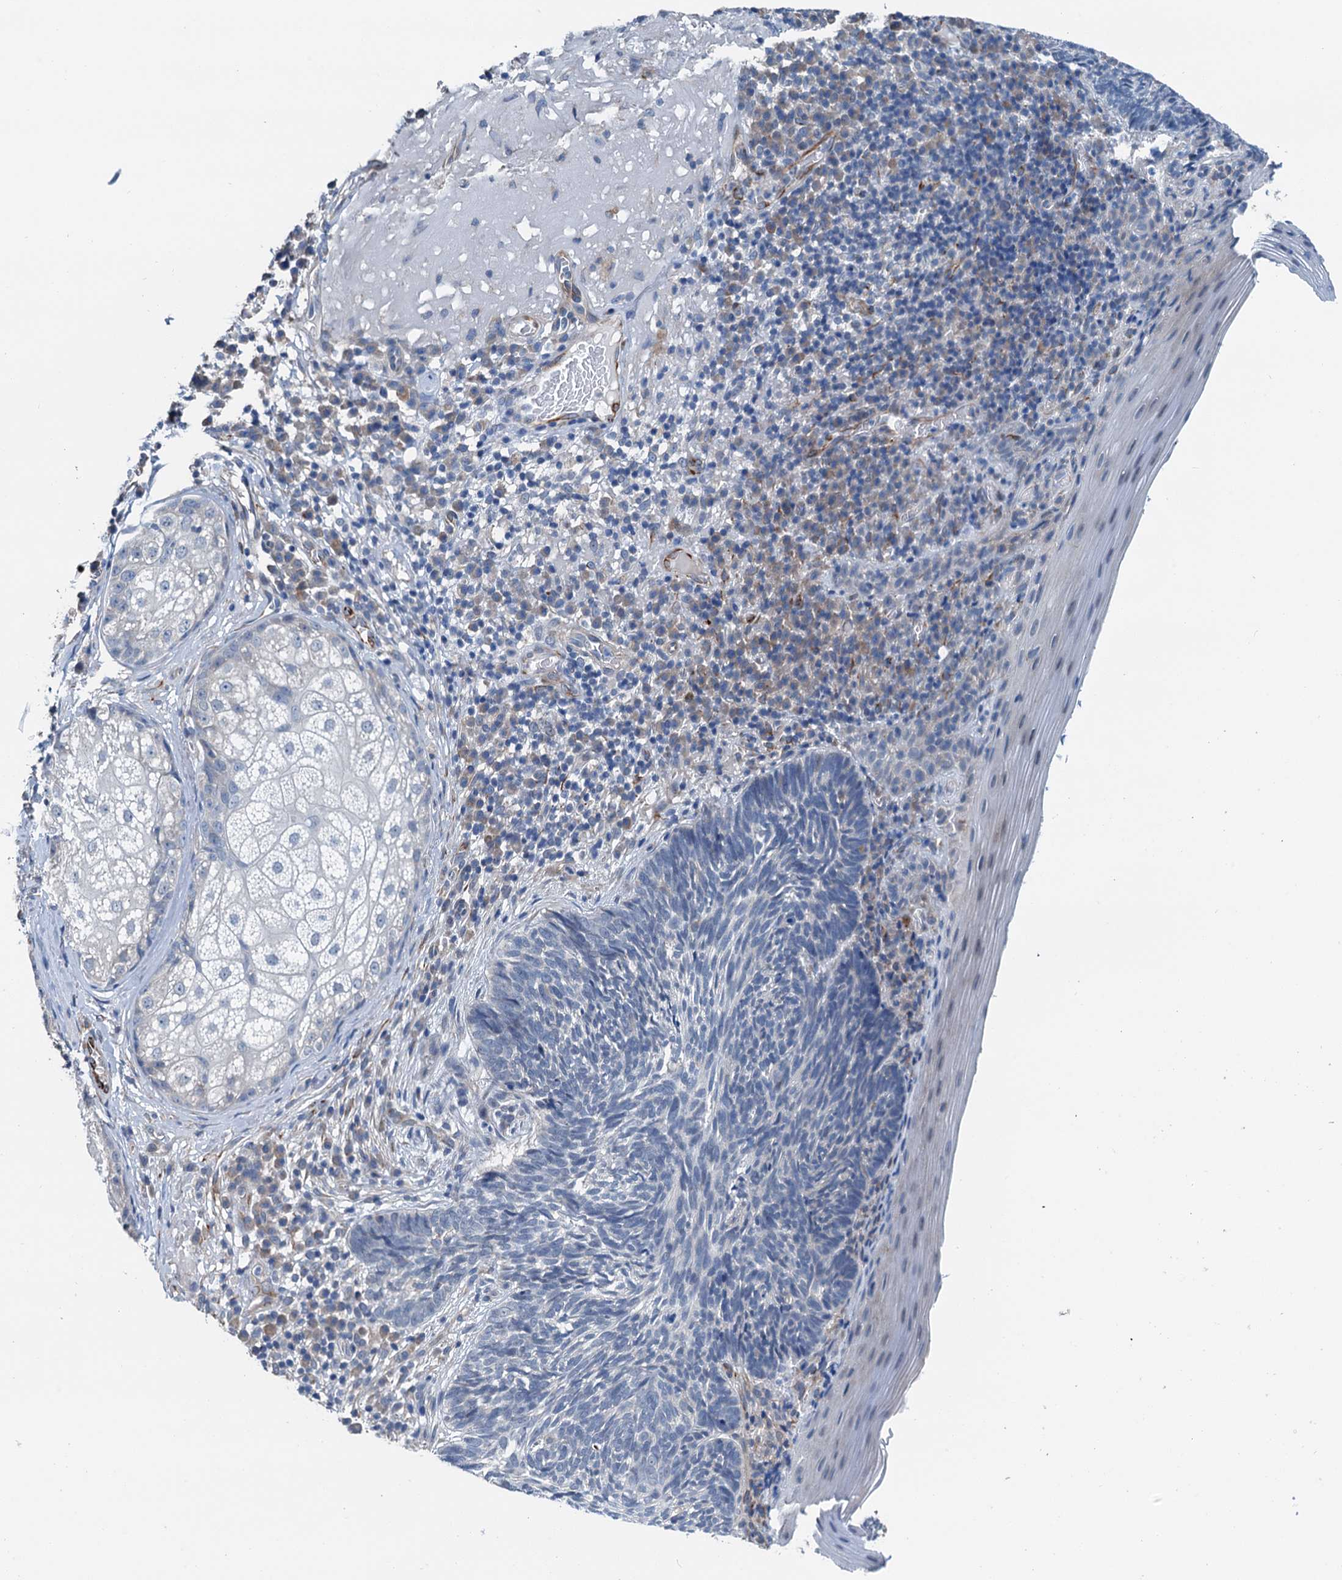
{"staining": {"intensity": "negative", "quantity": "none", "location": "none"}, "tissue": "skin cancer", "cell_type": "Tumor cells", "image_type": "cancer", "snomed": [{"axis": "morphology", "description": "Basal cell carcinoma"}, {"axis": "topography", "description": "Skin"}], "caption": "This is a photomicrograph of immunohistochemistry staining of skin basal cell carcinoma, which shows no positivity in tumor cells.", "gene": "ELAC1", "patient": {"sex": "male", "age": 88}}